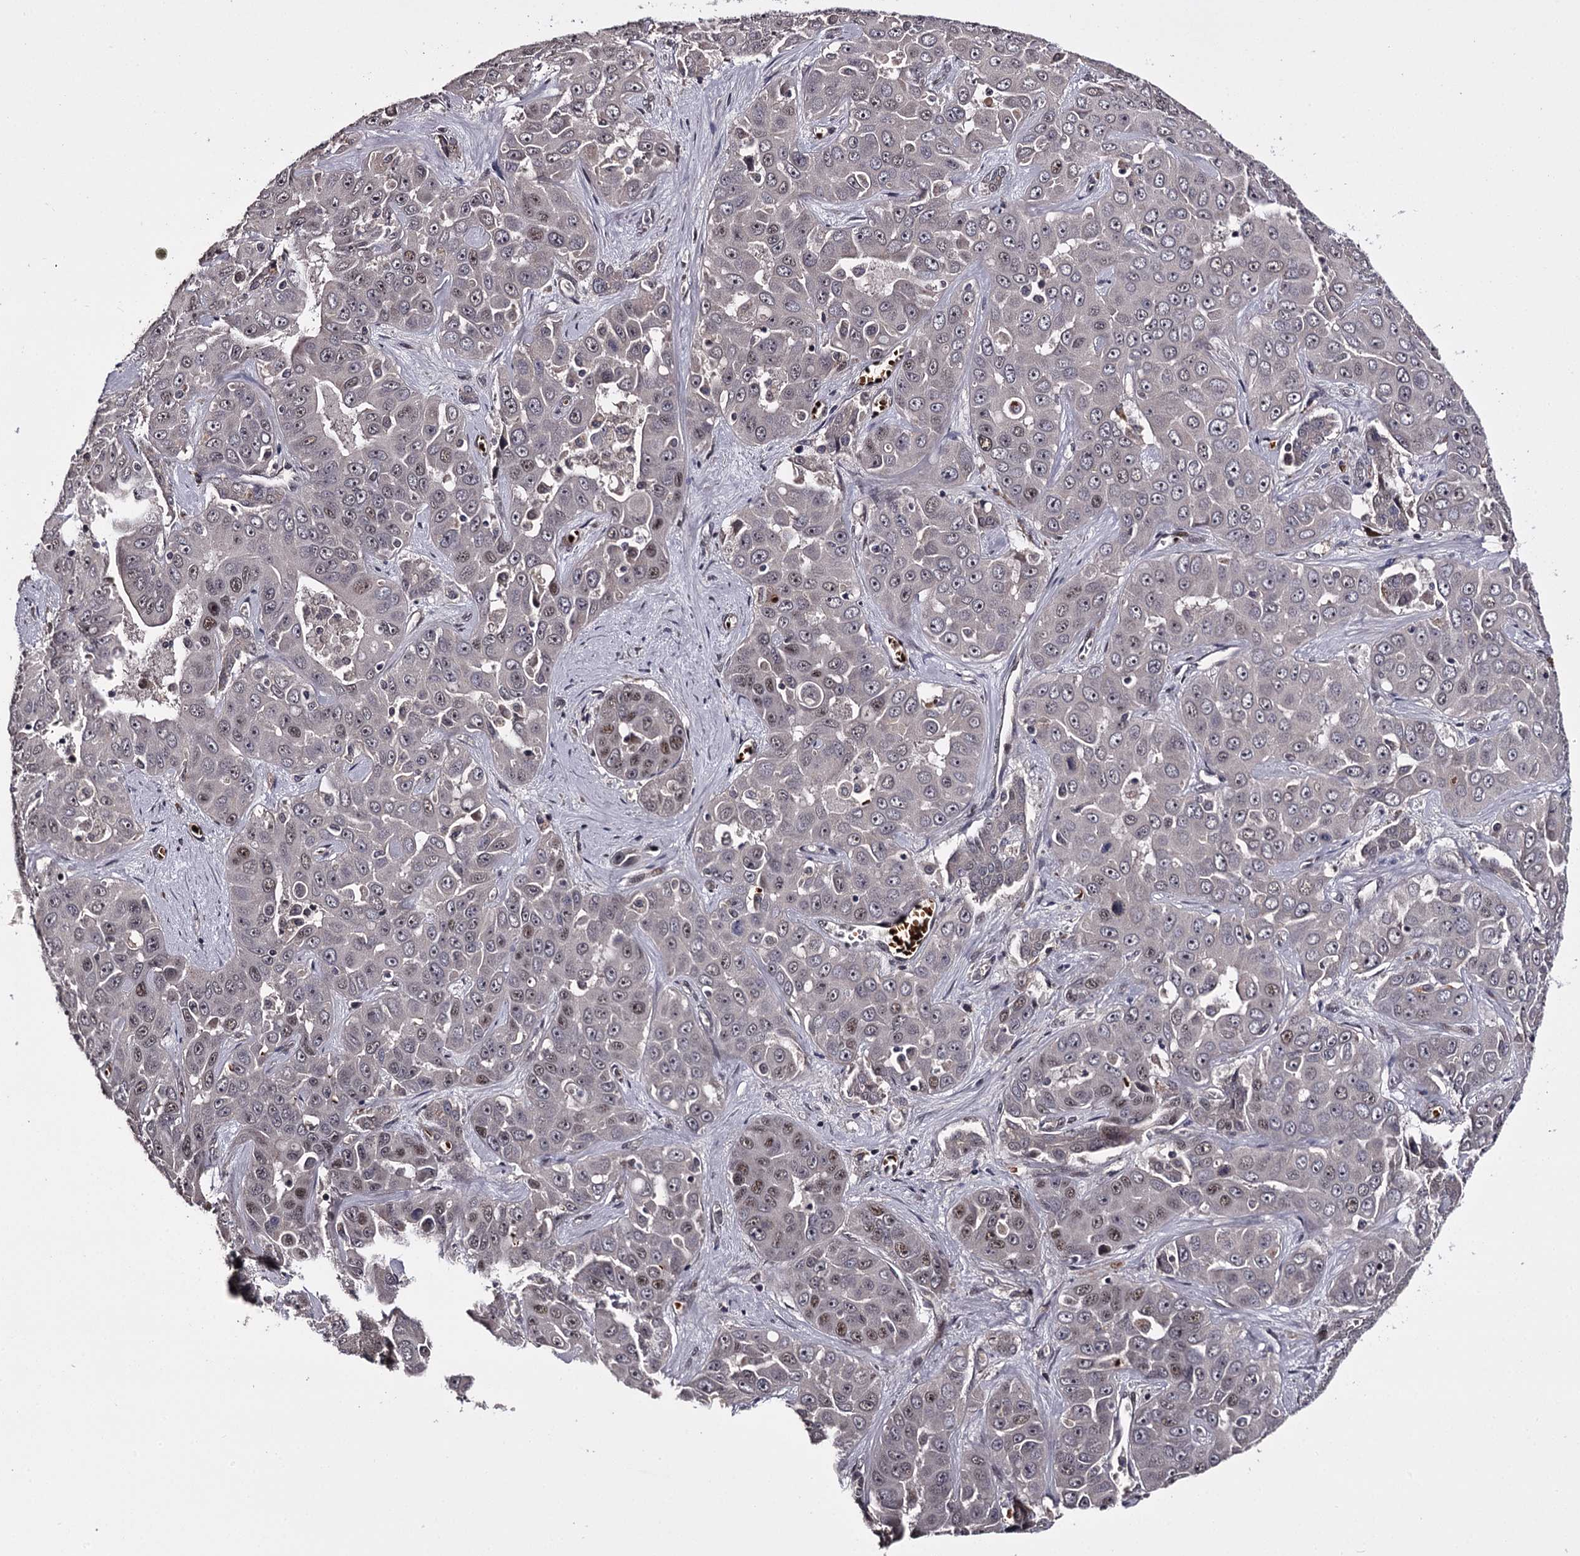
{"staining": {"intensity": "moderate", "quantity": "<25%", "location": "nuclear"}, "tissue": "liver cancer", "cell_type": "Tumor cells", "image_type": "cancer", "snomed": [{"axis": "morphology", "description": "Cholangiocarcinoma"}, {"axis": "topography", "description": "Liver"}], "caption": "A brown stain shows moderate nuclear expression of a protein in liver cancer (cholangiocarcinoma) tumor cells. (brown staining indicates protein expression, while blue staining denotes nuclei).", "gene": "RNF44", "patient": {"sex": "female", "age": 52}}